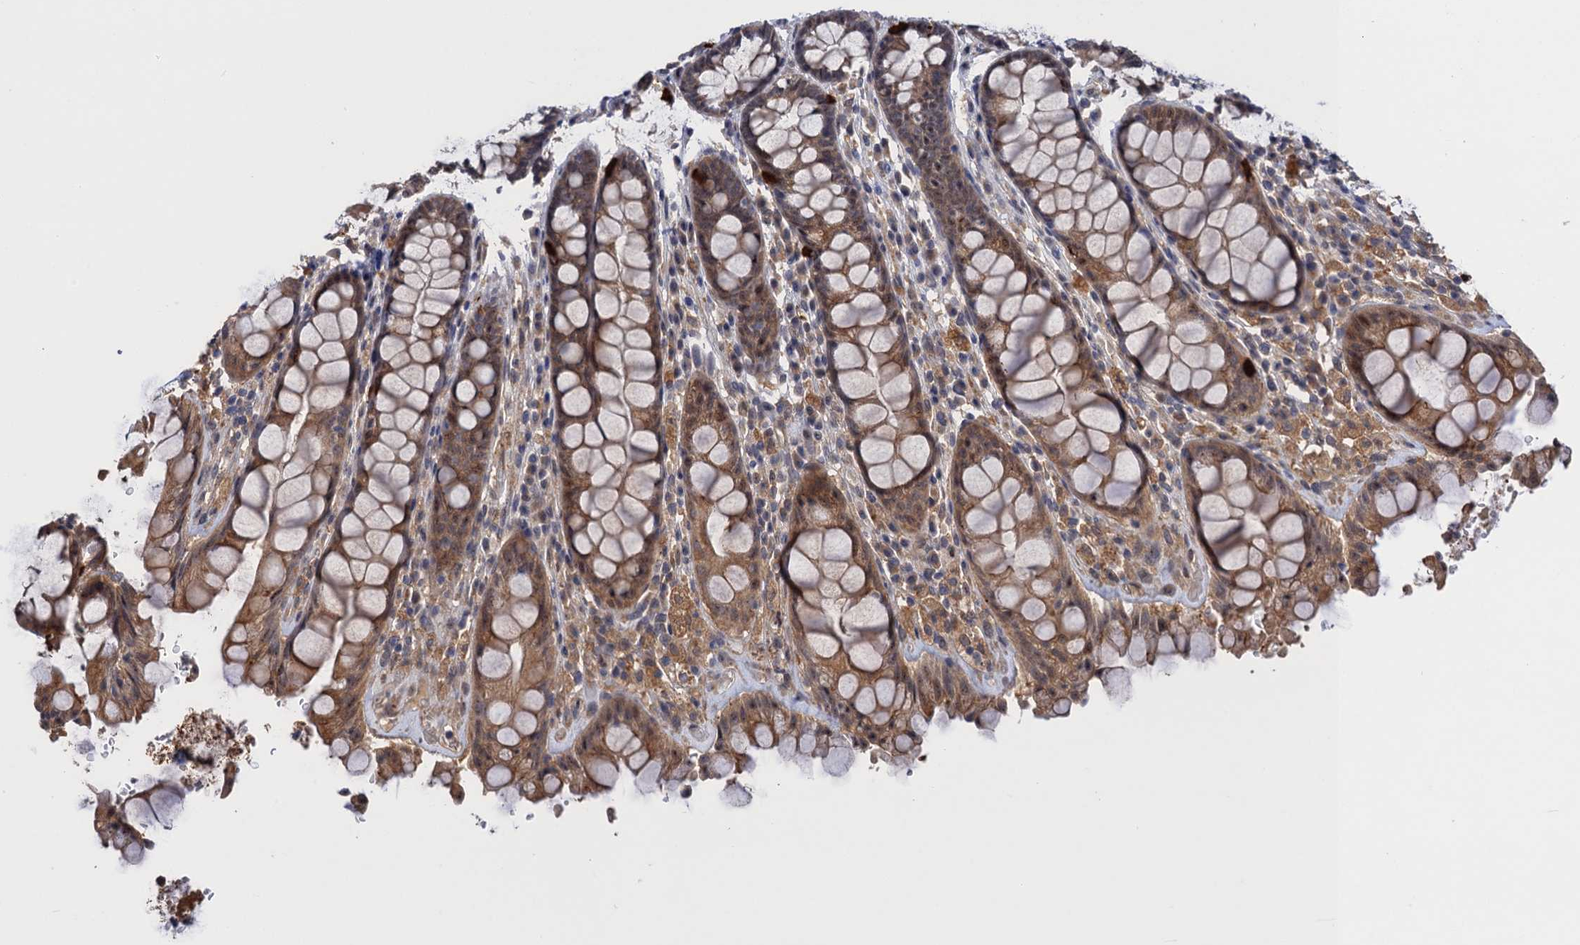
{"staining": {"intensity": "moderate", "quantity": ">75%", "location": "cytoplasmic/membranous"}, "tissue": "rectum", "cell_type": "Glandular cells", "image_type": "normal", "snomed": [{"axis": "morphology", "description": "Normal tissue, NOS"}, {"axis": "topography", "description": "Rectum"}], "caption": "Immunohistochemistry (IHC) micrograph of benign human rectum stained for a protein (brown), which displays medium levels of moderate cytoplasmic/membranous positivity in about >75% of glandular cells.", "gene": "NEK8", "patient": {"sex": "male", "age": 64}}